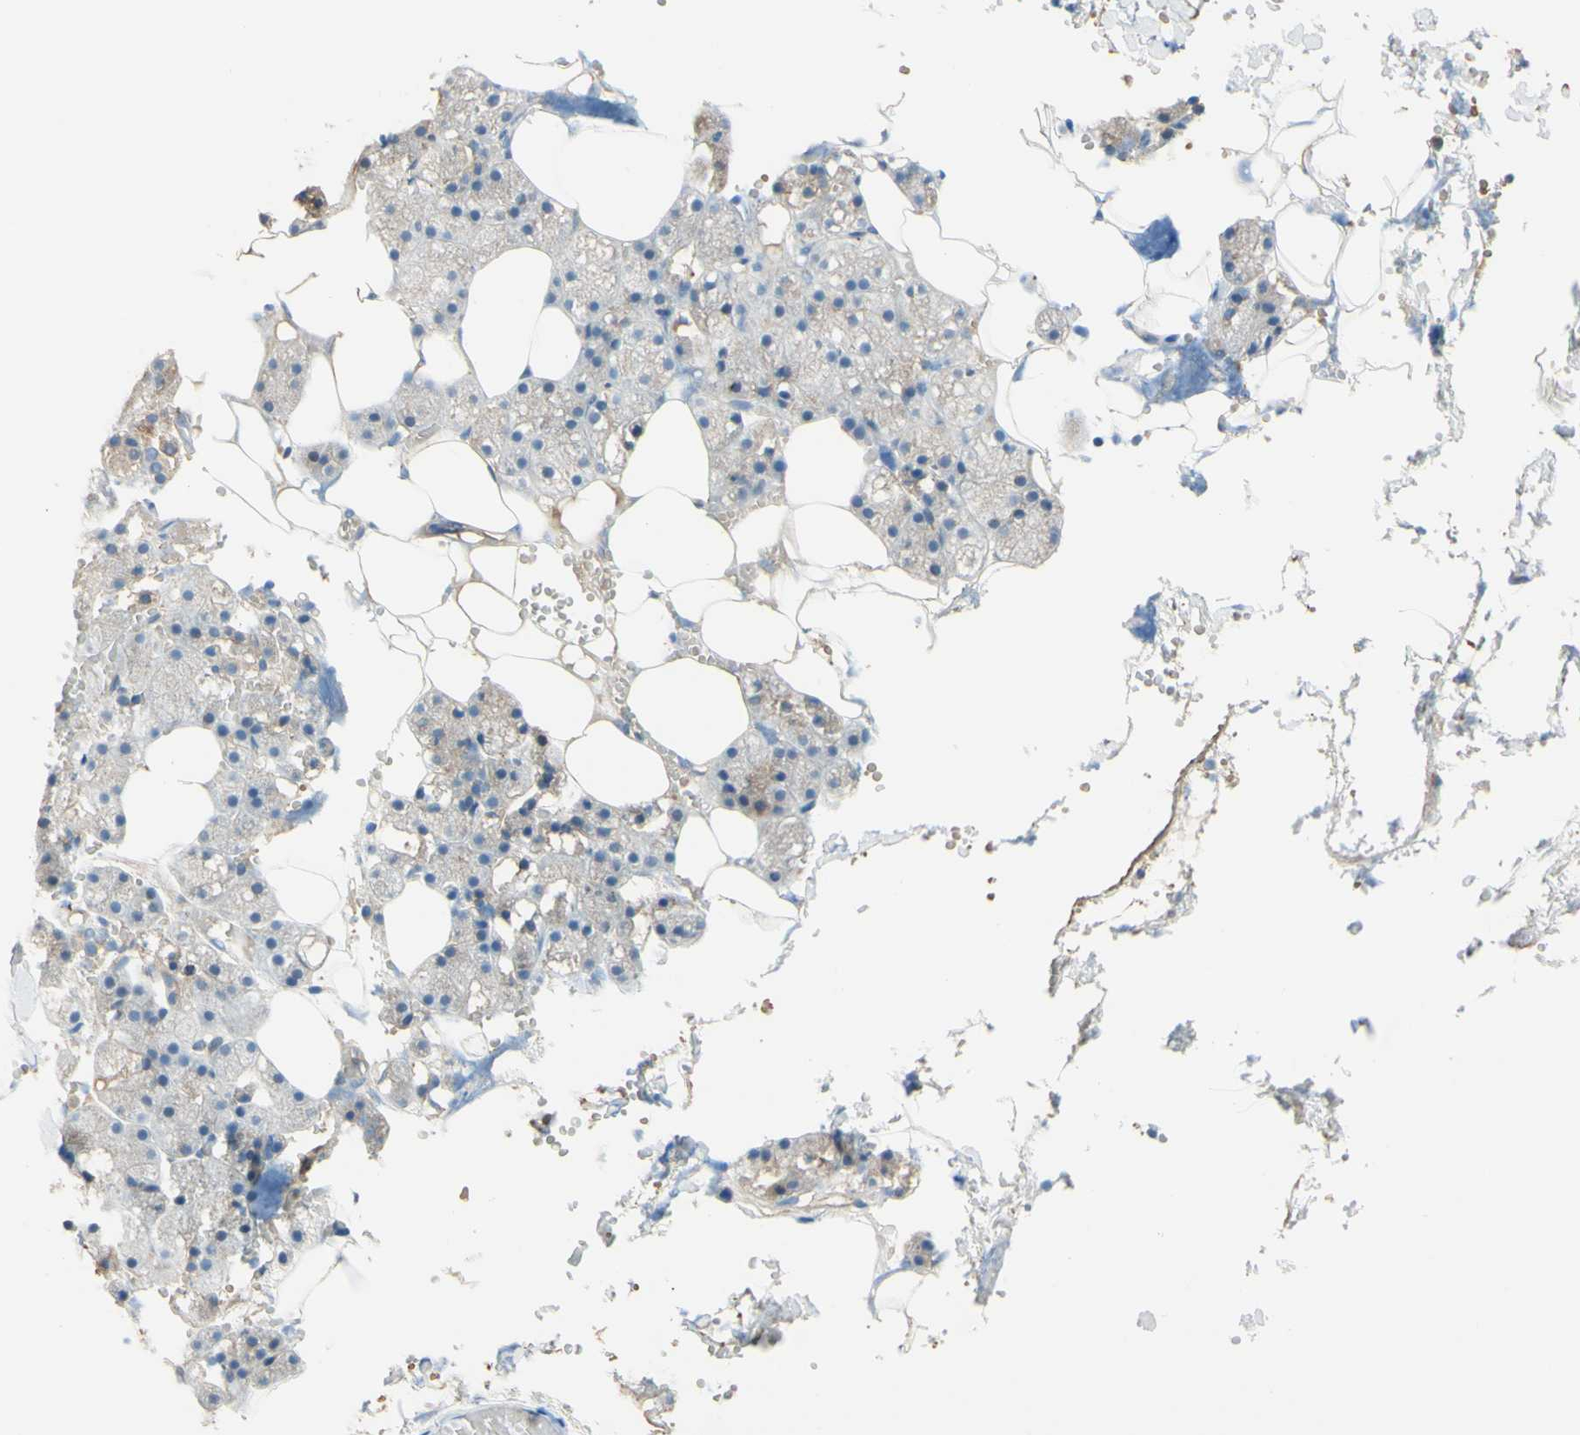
{"staining": {"intensity": "weak", "quantity": "25%-75%", "location": "cytoplasmic/membranous"}, "tissue": "salivary gland", "cell_type": "Glandular cells", "image_type": "normal", "snomed": [{"axis": "morphology", "description": "Normal tissue, NOS"}, {"axis": "topography", "description": "Salivary gland"}], "caption": "DAB (3,3'-diaminobenzidine) immunohistochemical staining of normal human salivary gland shows weak cytoplasmic/membranous protein staining in about 25%-75% of glandular cells. The staining was performed using DAB (3,3'-diaminobenzidine), with brown indicating positive protein expression. Nuclei are stained blue with hematoxylin.", "gene": "DKK3", "patient": {"sex": "male", "age": 62}}